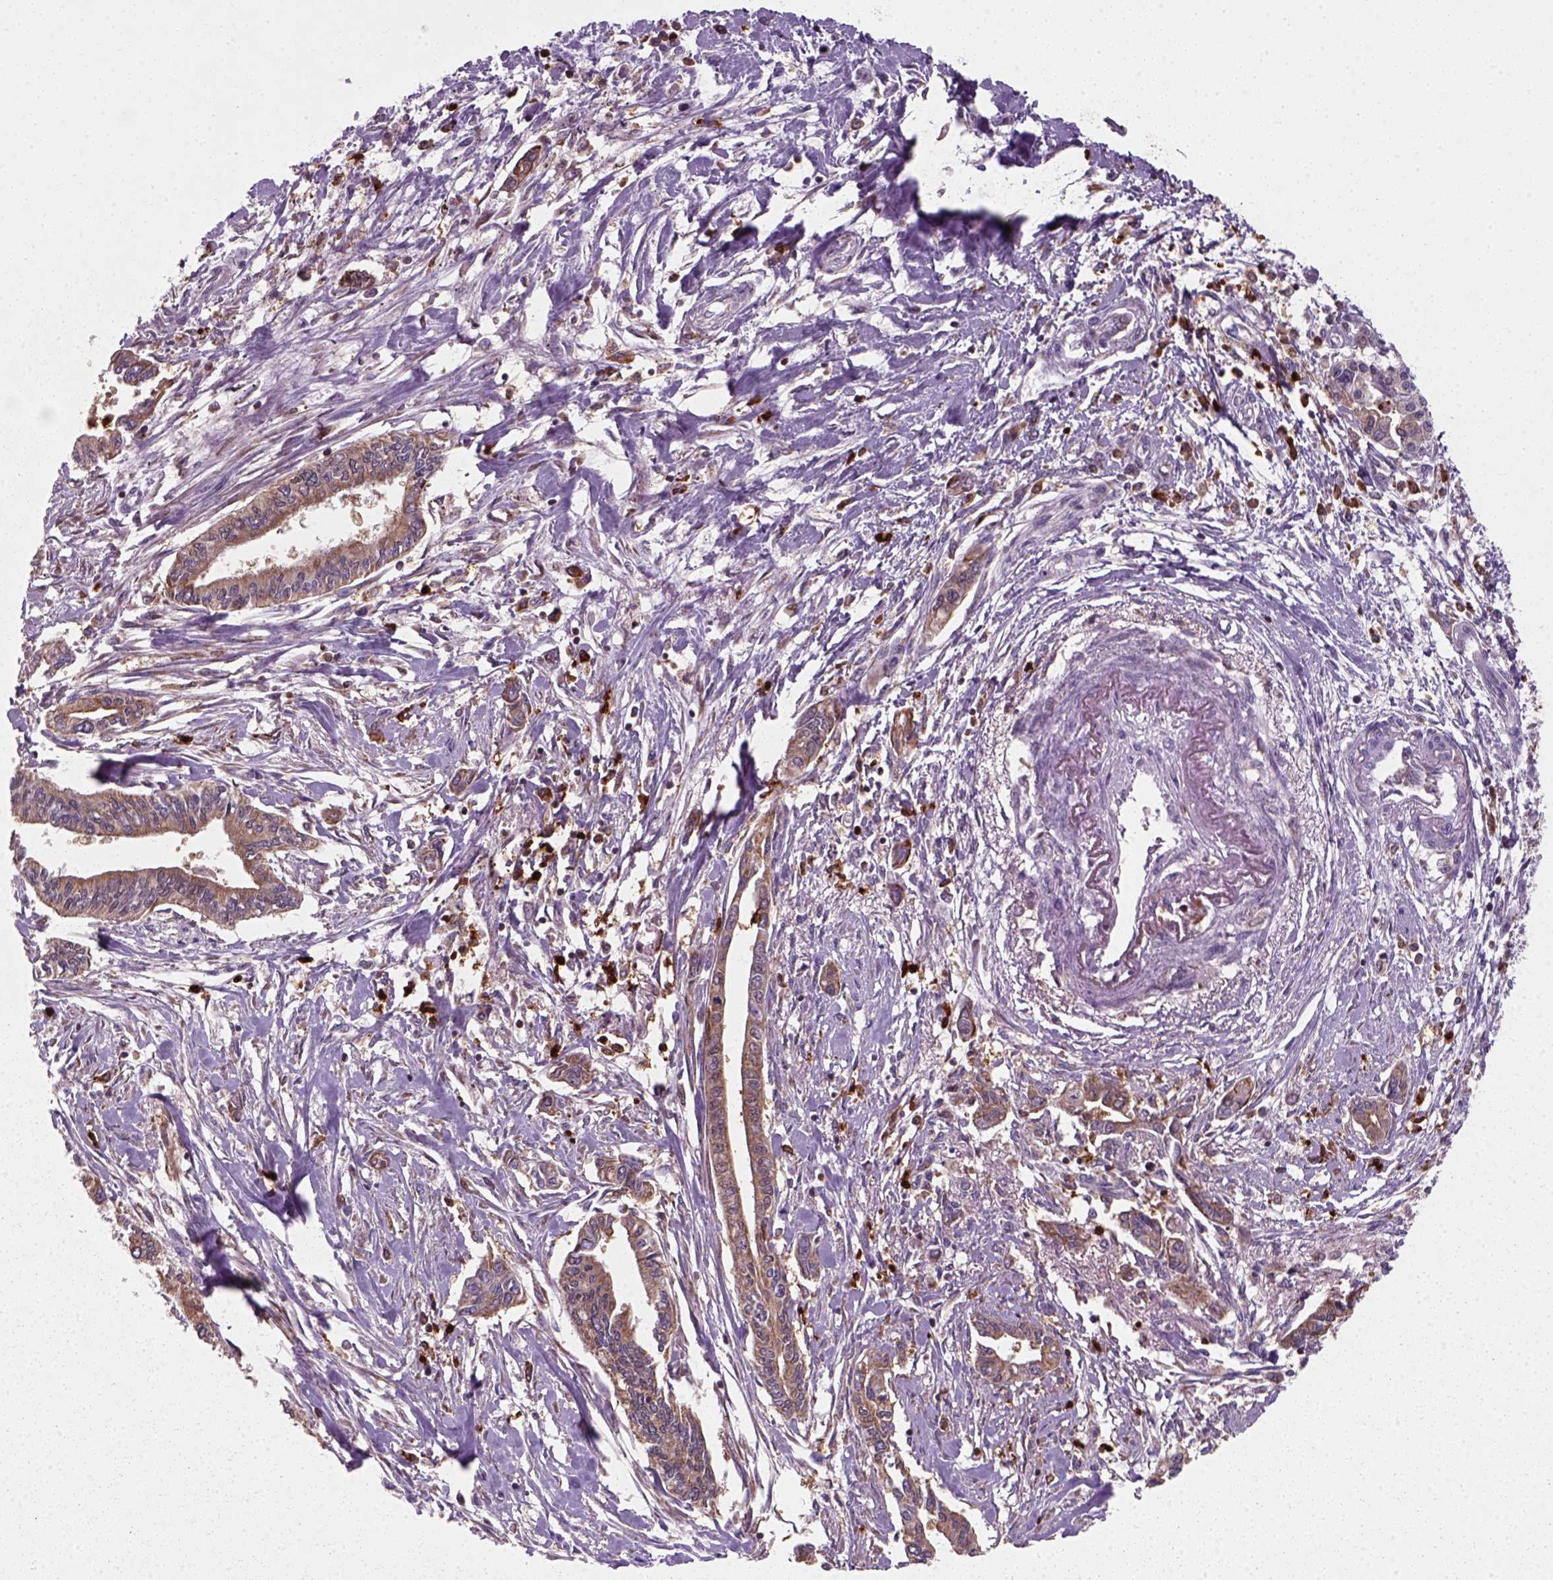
{"staining": {"intensity": "moderate", "quantity": ">75%", "location": "cytoplasmic/membranous"}, "tissue": "pancreatic cancer", "cell_type": "Tumor cells", "image_type": "cancer", "snomed": [{"axis": "morphology", "description": "Adenocarcinoma, NOS"}, {"axis": "topography", "description": "Pancreas"}], "caption": "Moderate cytoplasmic/membranous protein positivity is seen in about >75% of tumor cells in pancreatic adenocarcinoma.", "gene": "NUDT16L1", "patient": {"sex": "male", "age": 60}}